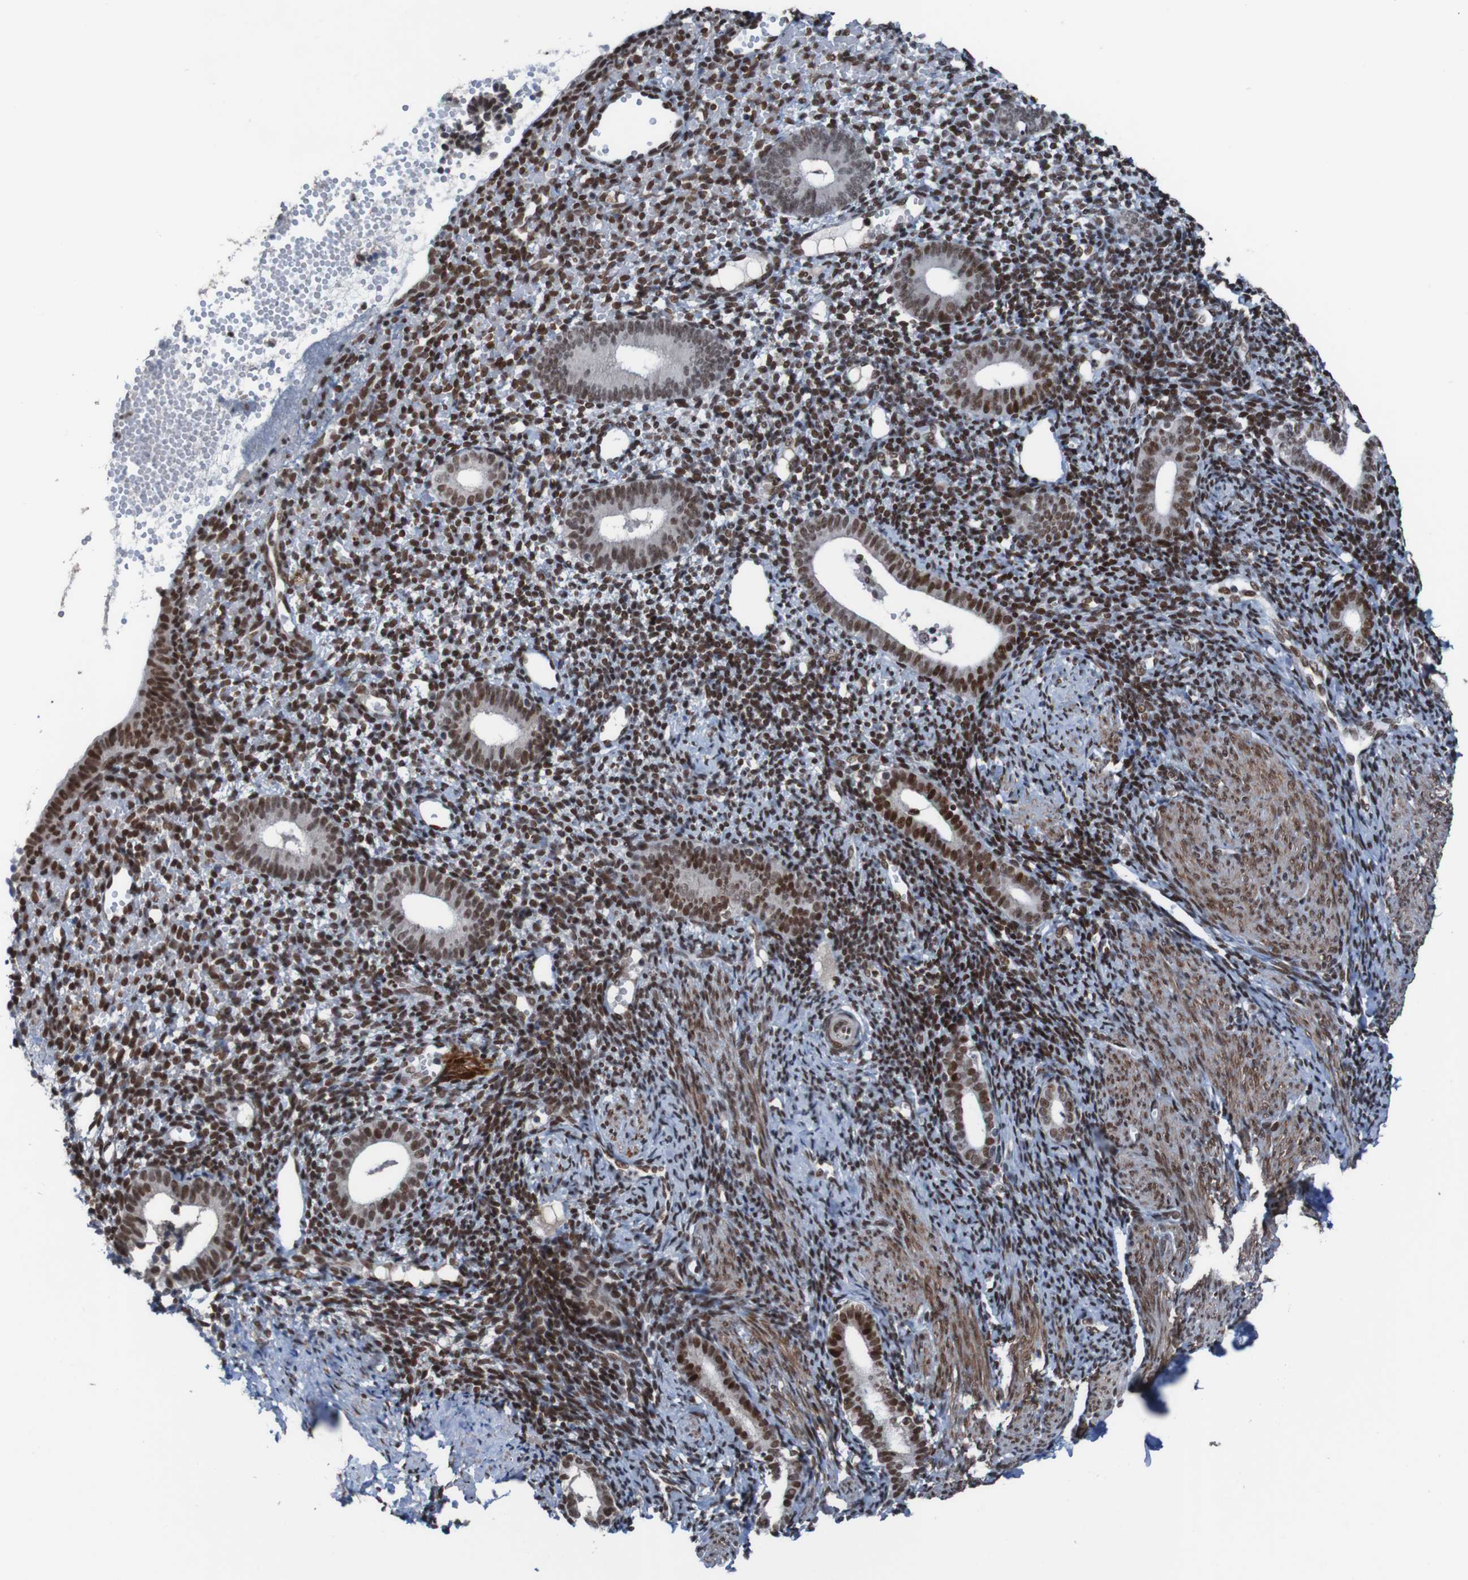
{"staining": {"intensity": "strong", "quantity": ">75%", "location": "nuclear"}, "tissue": "endometrium", "cell_type": "Cells in endometrial stroma", "image_type": "normal", "snomed": [{"axis": "morphology", "description": "Normal tissue, NOS"}, {"axis": "topography", "description": "Endometrium"}], "caption": "The photomicrograph shows a brown stain indicating the presence of a protein in the nuclear of cells in endometrial stroma in endometrium. Using DAB (brown) and hematoxylin (blue) stains, captured at high magnification using brightfield microscopy.", "gene": "PHF2", "patient": {"sex": "female", "age": 50}}